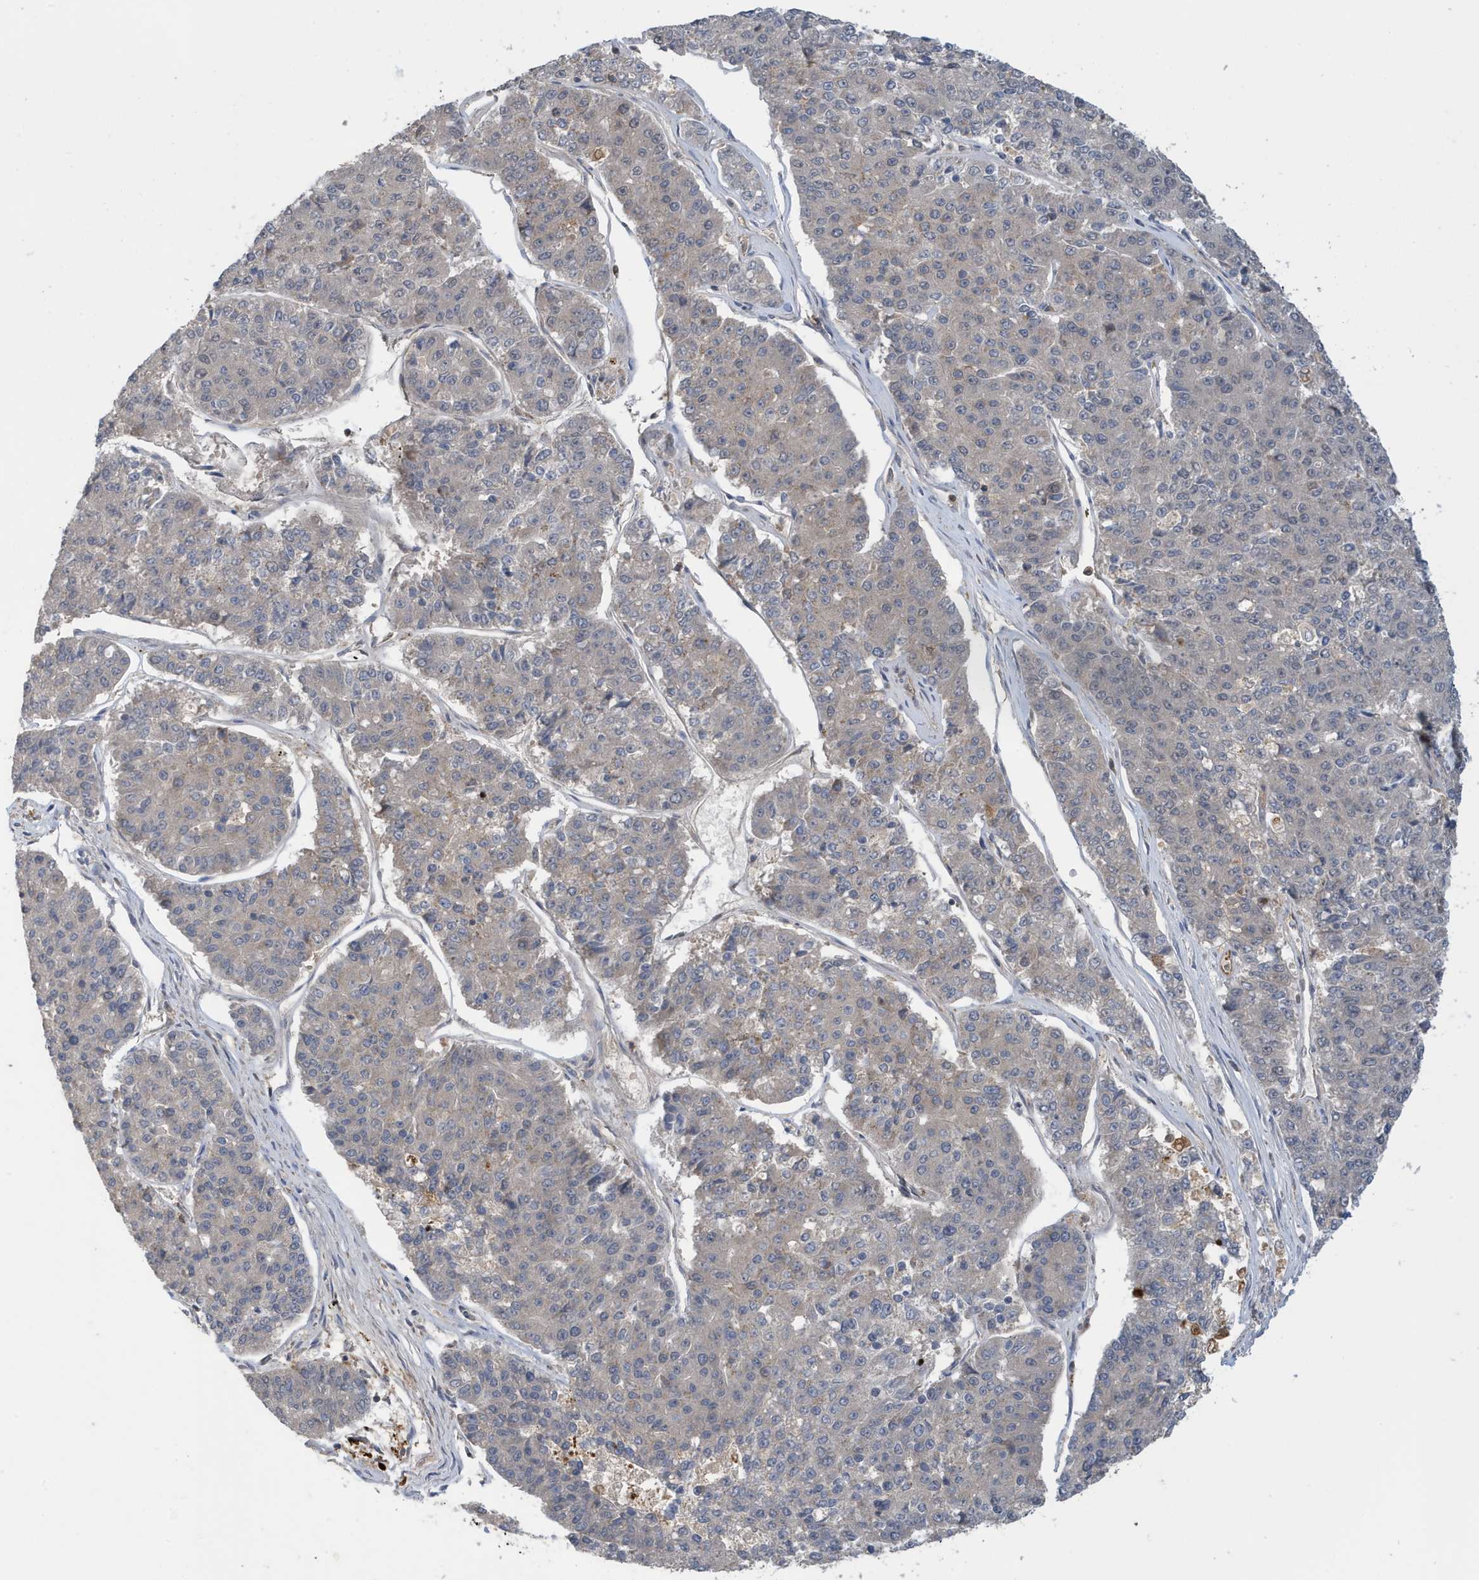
{"staining": {"intensity": "negative", "quantity": "none", "location": "none"}, "tissue": "pancreatic cancer", "cell_type": "Tumor cells", "image_type": "cancer", "snomed": [{"axis": "morphology", "description": "Adenocarcinoma, NOS"}, {"axis": "topography", "description": "Pancreas"}], "caption": "The micrograph reveals no staining of tumor cells in pancreatic cancer. The staining was performed using DAB to visualize the protein expression in brown, while the nuclei were stained in blue with hematoxylin (Magnification: 20x).", "gene": "NSUN3", "patient": {"sex": "male", "age": 50}}